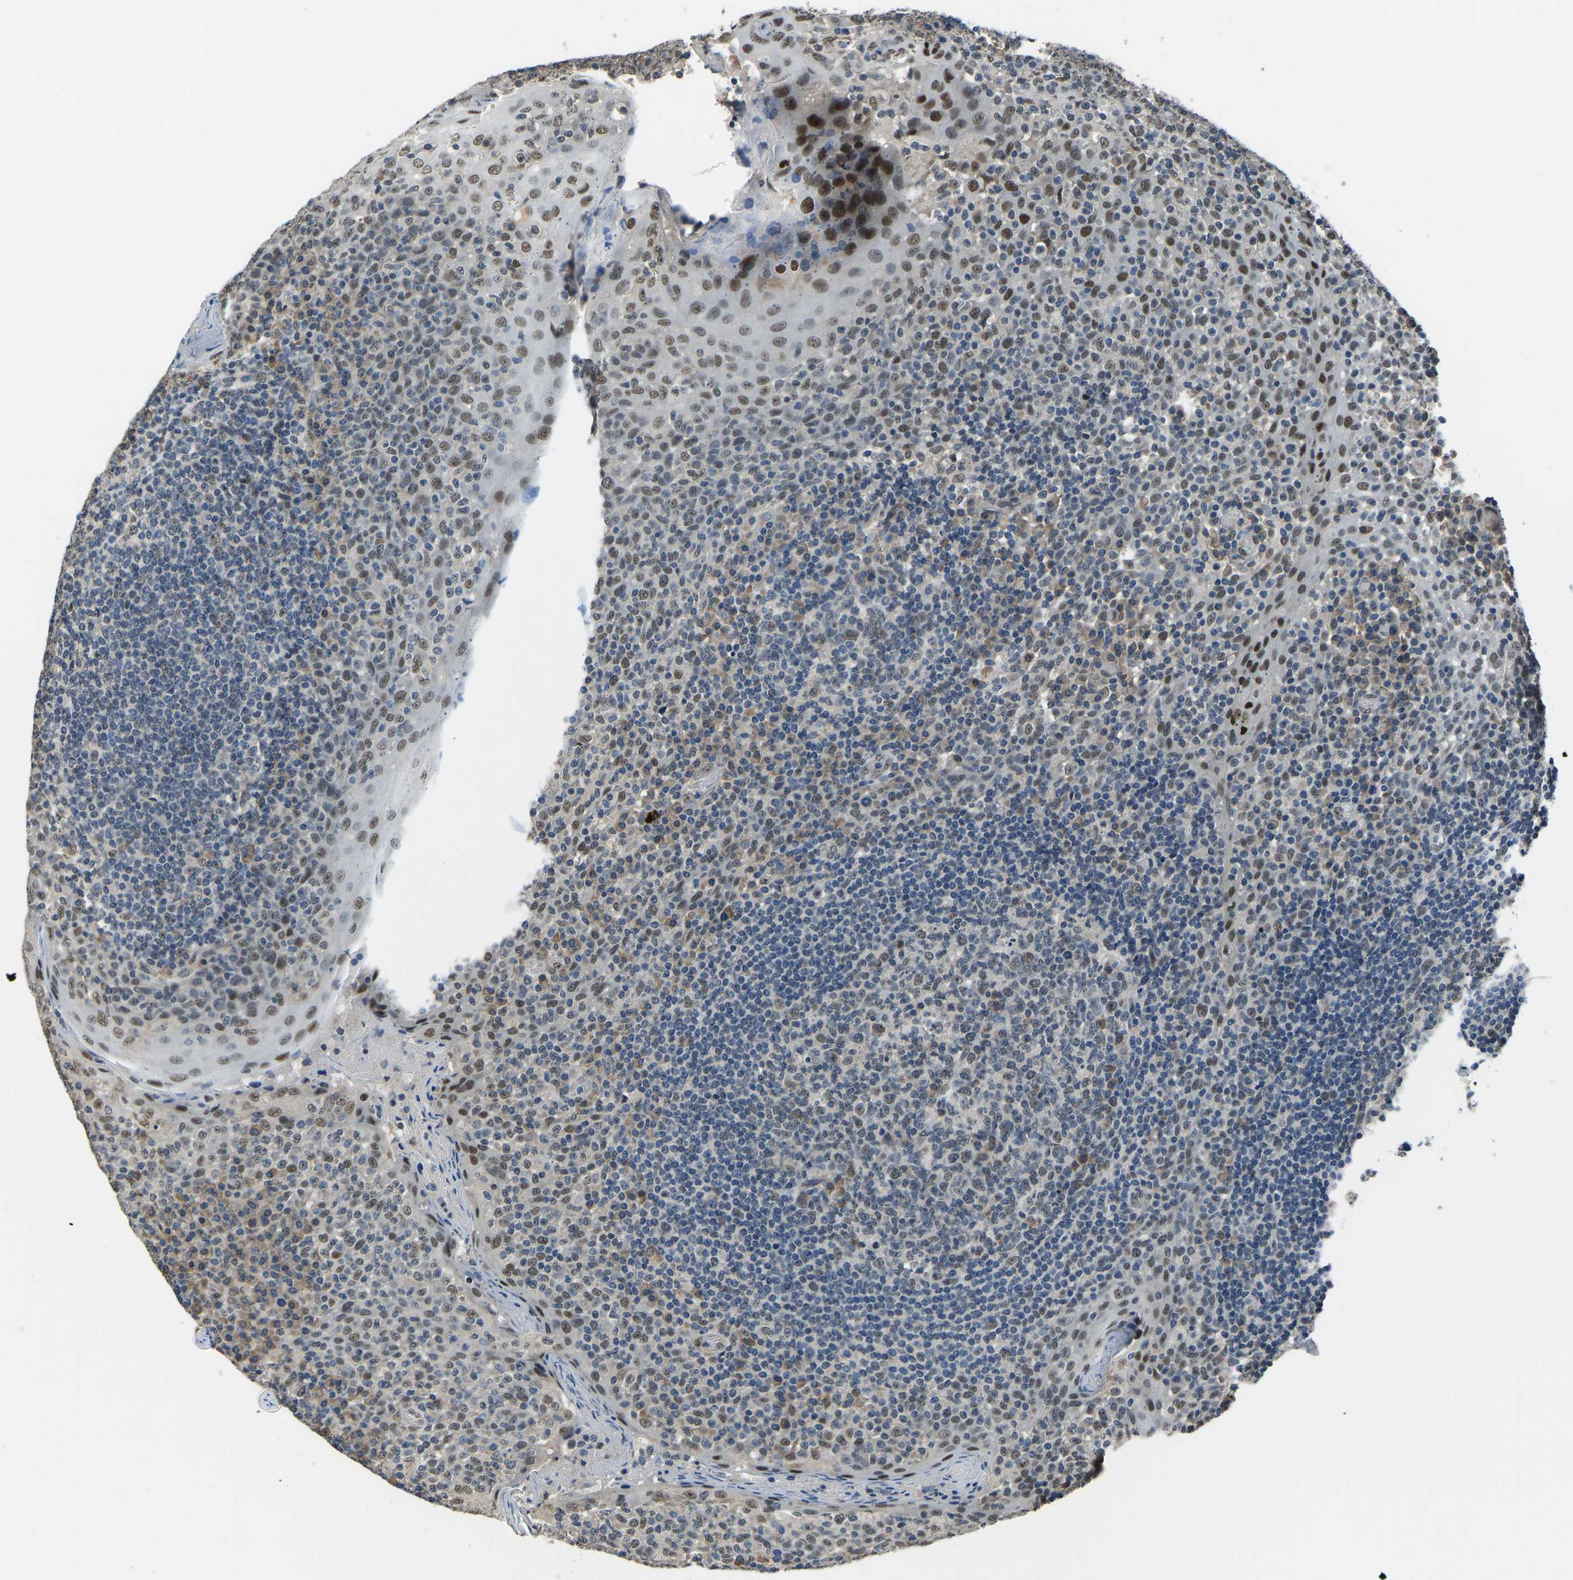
{"staining": {"intensity": "weak", "quantity": "25%-75%", "location": "nuclear"}, "tissue": "tonsil", "cell_type": "Germinal center cells", "image_type": "normal", "snomed": [{"axis": "morphology", "description": "Normal tissue, NOS"}, {"axis": "topography", "description": "Tonsil"}], "caption": "Protein analysis of benign tonsil shows weak nuclear expression in approximately 25%-75% of germinal center cells.", "gene": "FOS", "patient": {"sex": "female", "age": 19}}